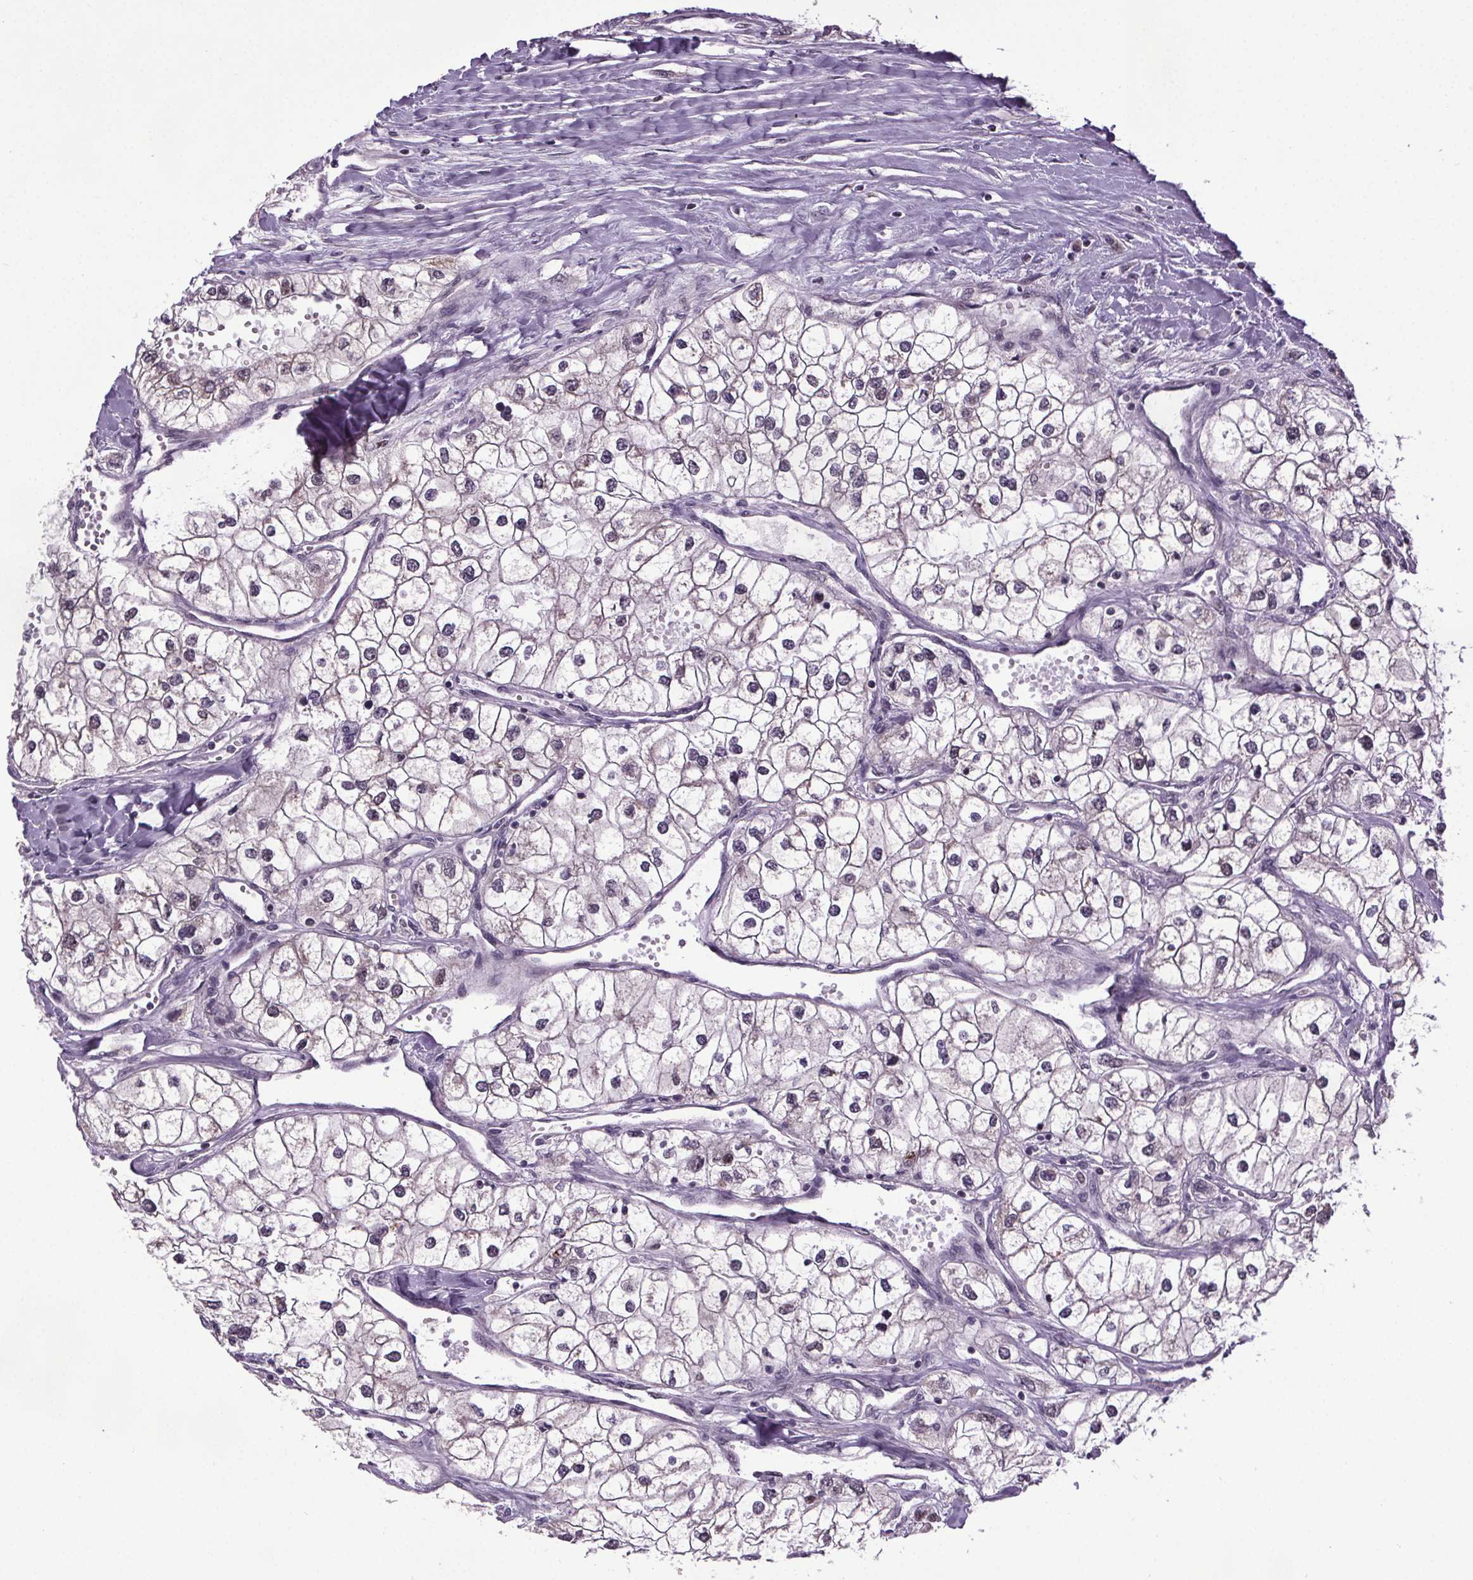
{"staining": {"intensity": "negative", "quantity": "none", "location": "none"}, "tissue": "renal cancer", "cell_type": "Tumor cells", "image_type": "cancer", "snomed": [{"axis": "morphology", "description": "Adenocarcinoma, NOS"}, {"axis": "topography", "description": "Kidney"}], "caption": "High power microscopy photomicrograph of an IHC micrograph of adenocarcinoma (renal), revealing no significant expression in tumor cells.", "gene": "ATMIN", "patient": {"sex": "male", "age": 59}}